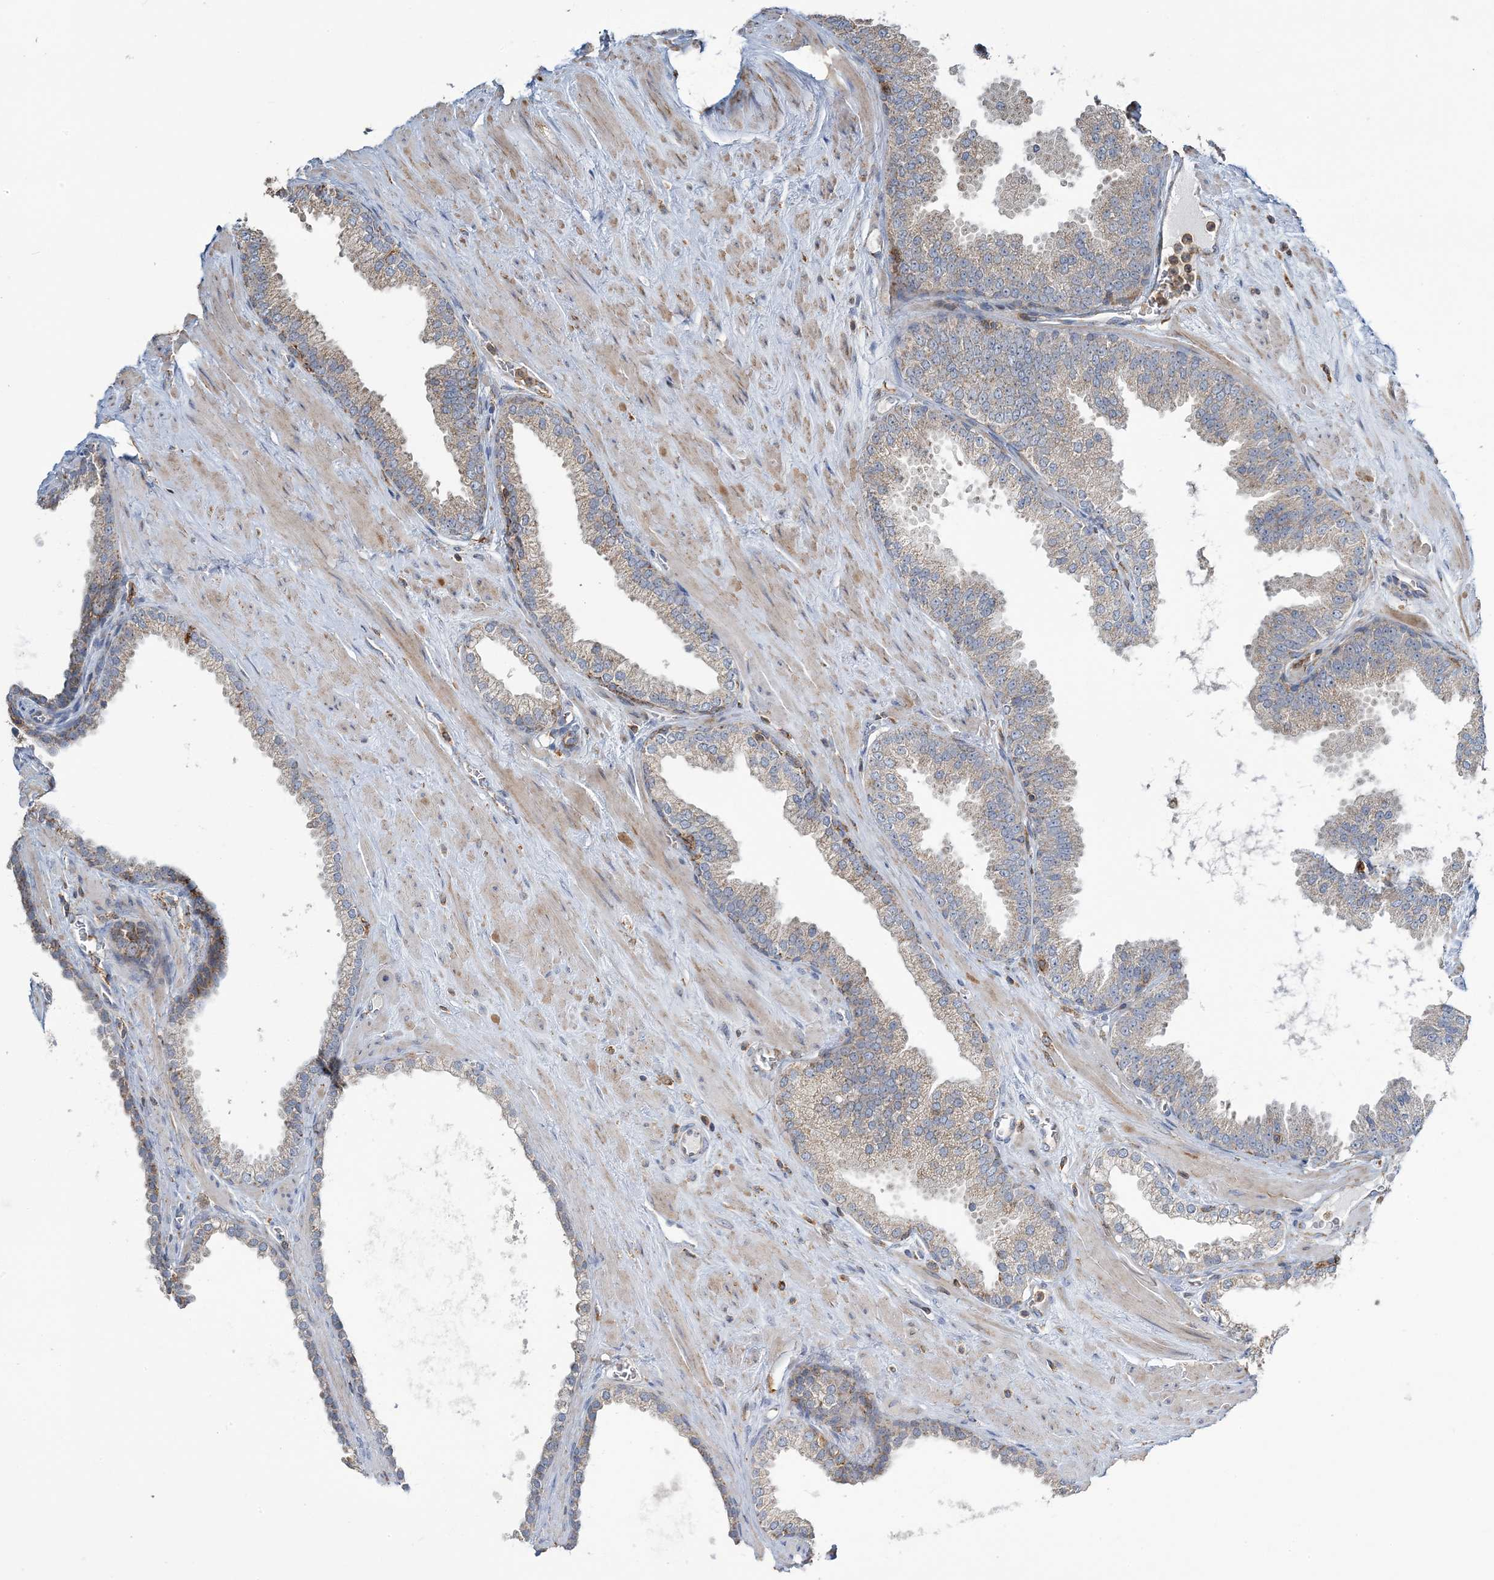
{"staining": {"intensity": "moderate", "quantity": "25%-75%", "location": "cytoplasmic/membranous"}, "tissue": "prostate cancer", "cell_type": "Tumor cells", "image_type": "cancer", "snomed": [{"axis": "morphology", "description": "Adenocarcinoma, Low grade"}, {"axis": "topography", "description": "Prostate"}], "caption": "This photomicrograph reveals adenocarcinoma (low-grade) (prostate) stained with immunohistochemistry (IHC) to label a protein in brown. The cytoplasmic/membranous of tumor cells show moderate positivity for the protein. Nuclei are counter-stained blue.", "gene": "TMLHE", "patient": {"sex": "male", "age": 62}}